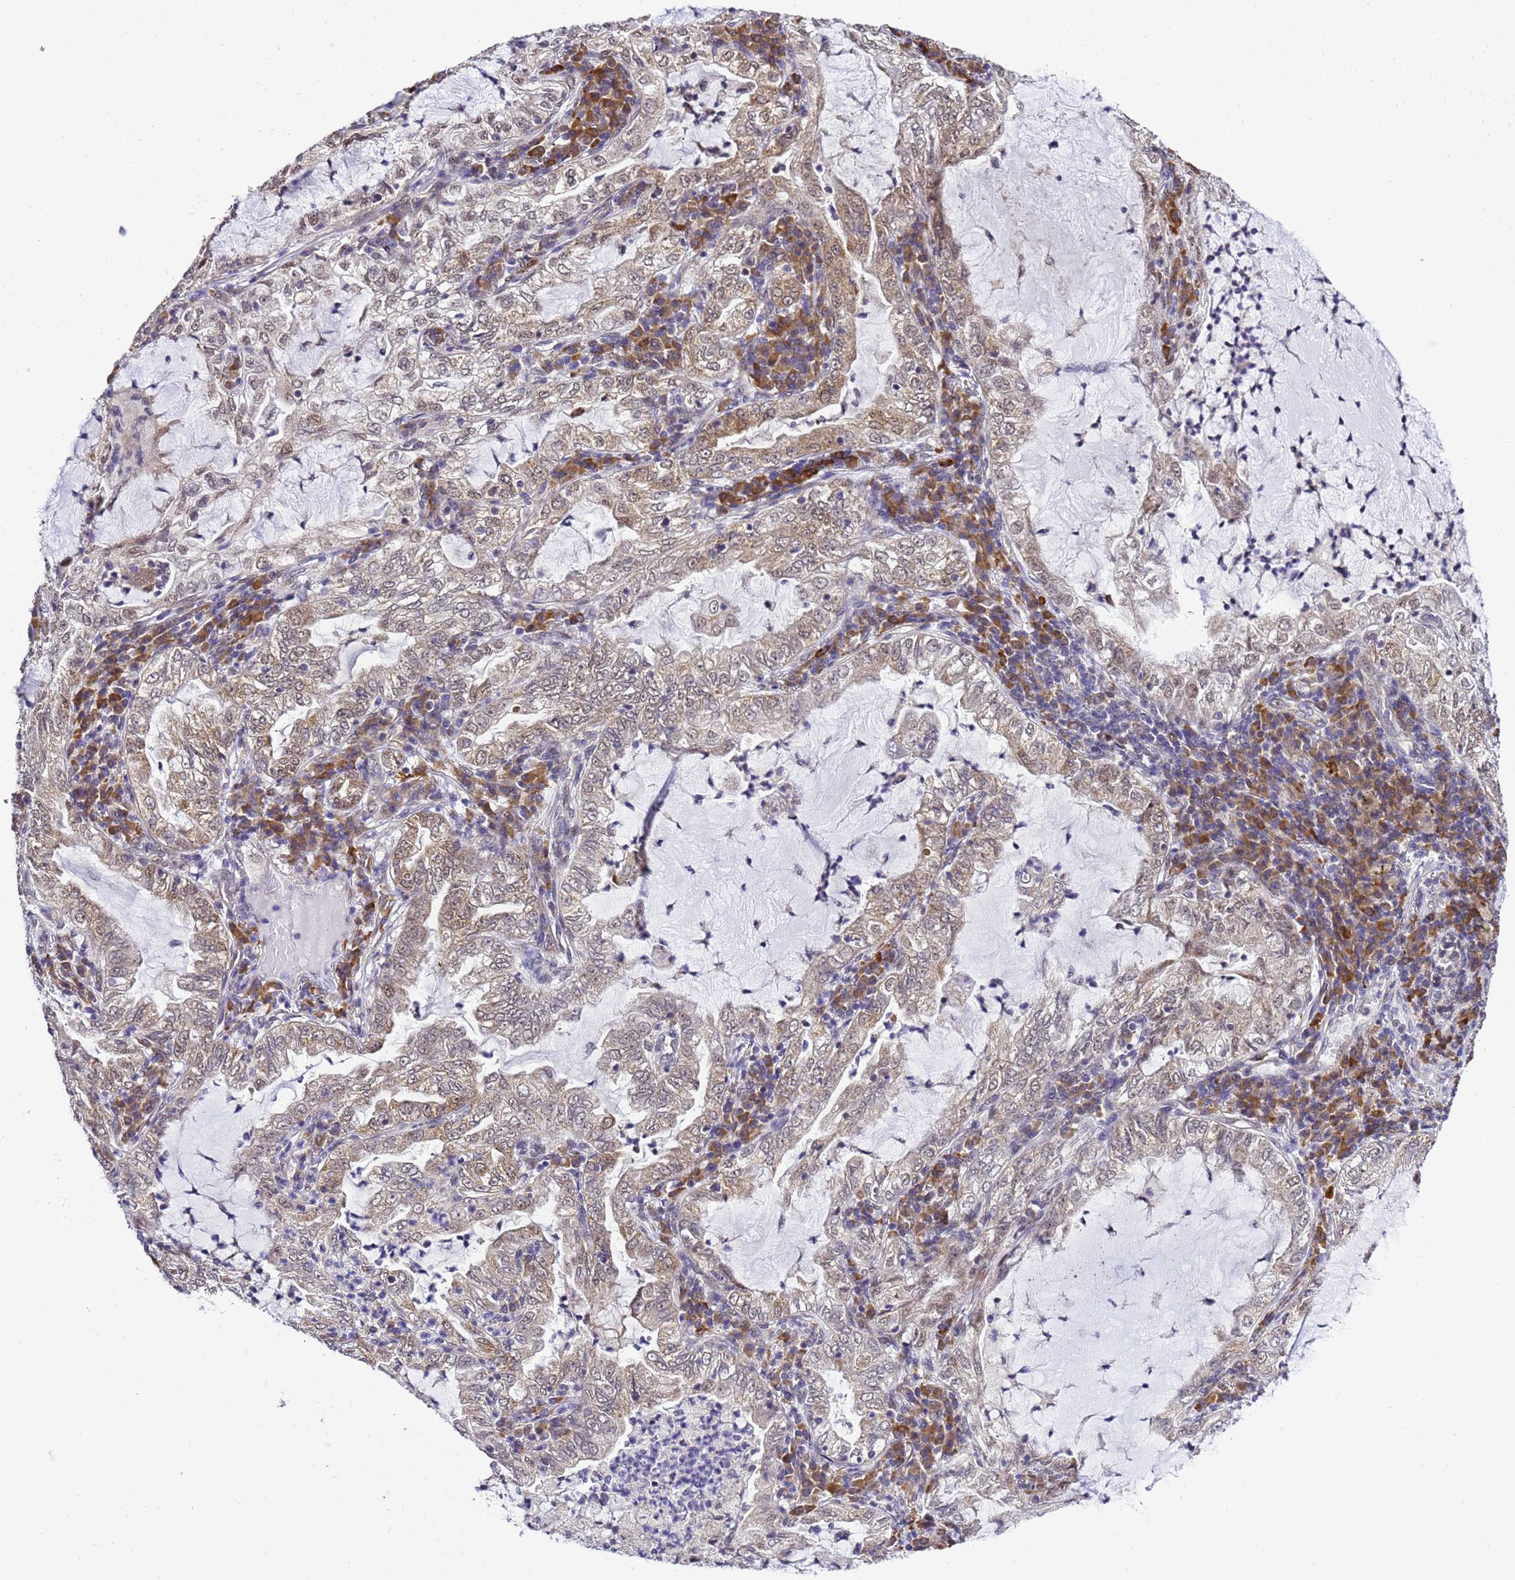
{"staining": {"intensity": "weak", "quantity": ">75%", "location": "cytoplasmic/membranous"}, "tissue": "lung cancer", "cell_type": "Tumor cells", "image_type": "cancer", "snomed": [{"axis": "morphology", "description": "Adenocarcinoma, NOS"}, {"axis": "topography", "description": "Lung"}], "caption": "About >75% of tumor cells in human adenocarcinoma (lung) reveal weak cytoplasmic/membranous protein positivity as visualized by brown immunohistochemical staining.", "gene": "SMN1", "patient": {"sex": "female", "age": 73}}